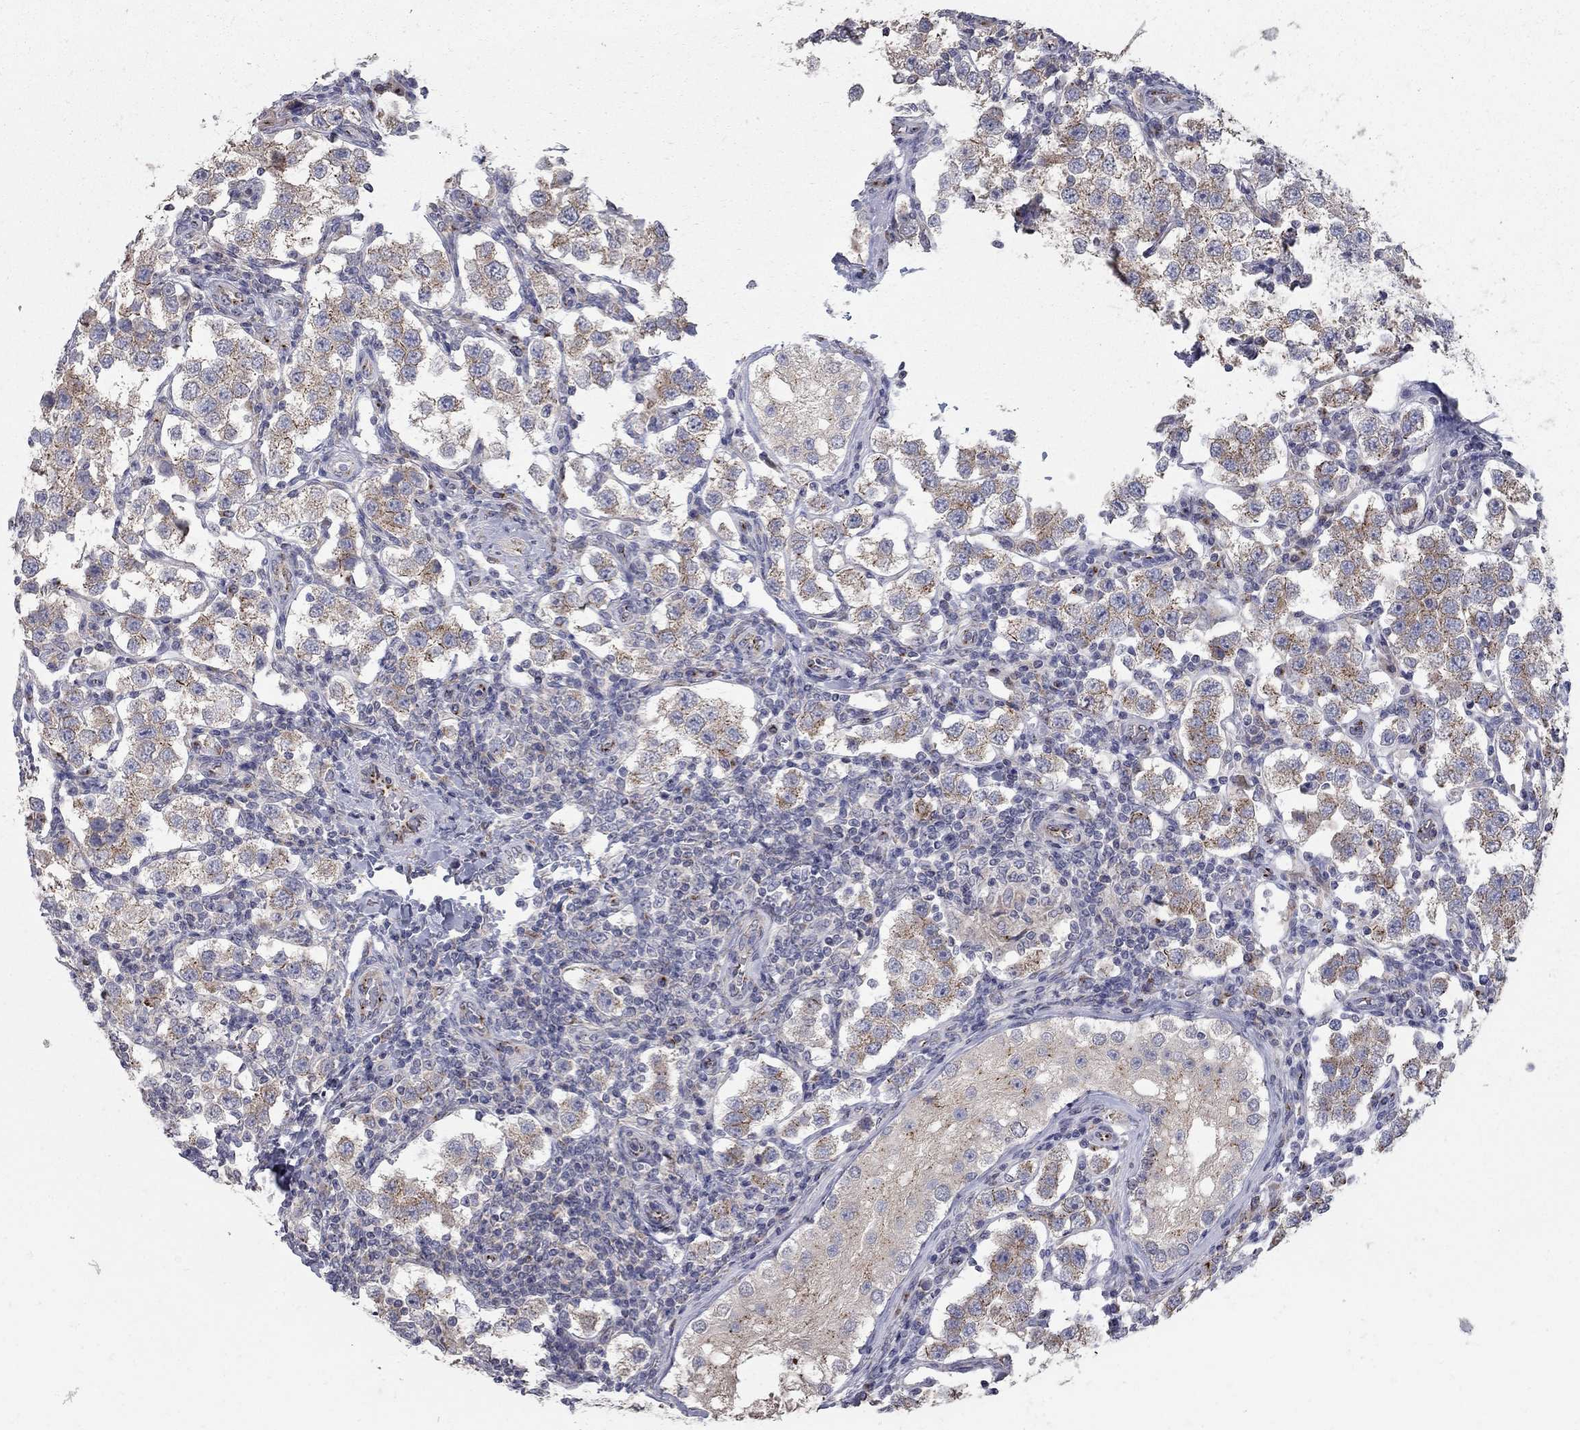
{"staining": {"intensity": "moderate", "quantity": ">75%", "location": "cytoplasmic/membranous"}, "tissue": "testis cancer", "cell_type": "Tumor cells", "image_type": "cancer", "snomed": [{"axis": "morphology", "description": "Seminoma, NOS"}, {"axis": "topography", "description": "Testis"}], "caption": "Moderate cytoplasmic/membranous staining for a protein is identified in about >75% of tumor cells of seminoma (testis) using immunohistochemistry (IHC).", "gene": "KIAA0319L", "patient": {"sex": "male", "age": 37}}